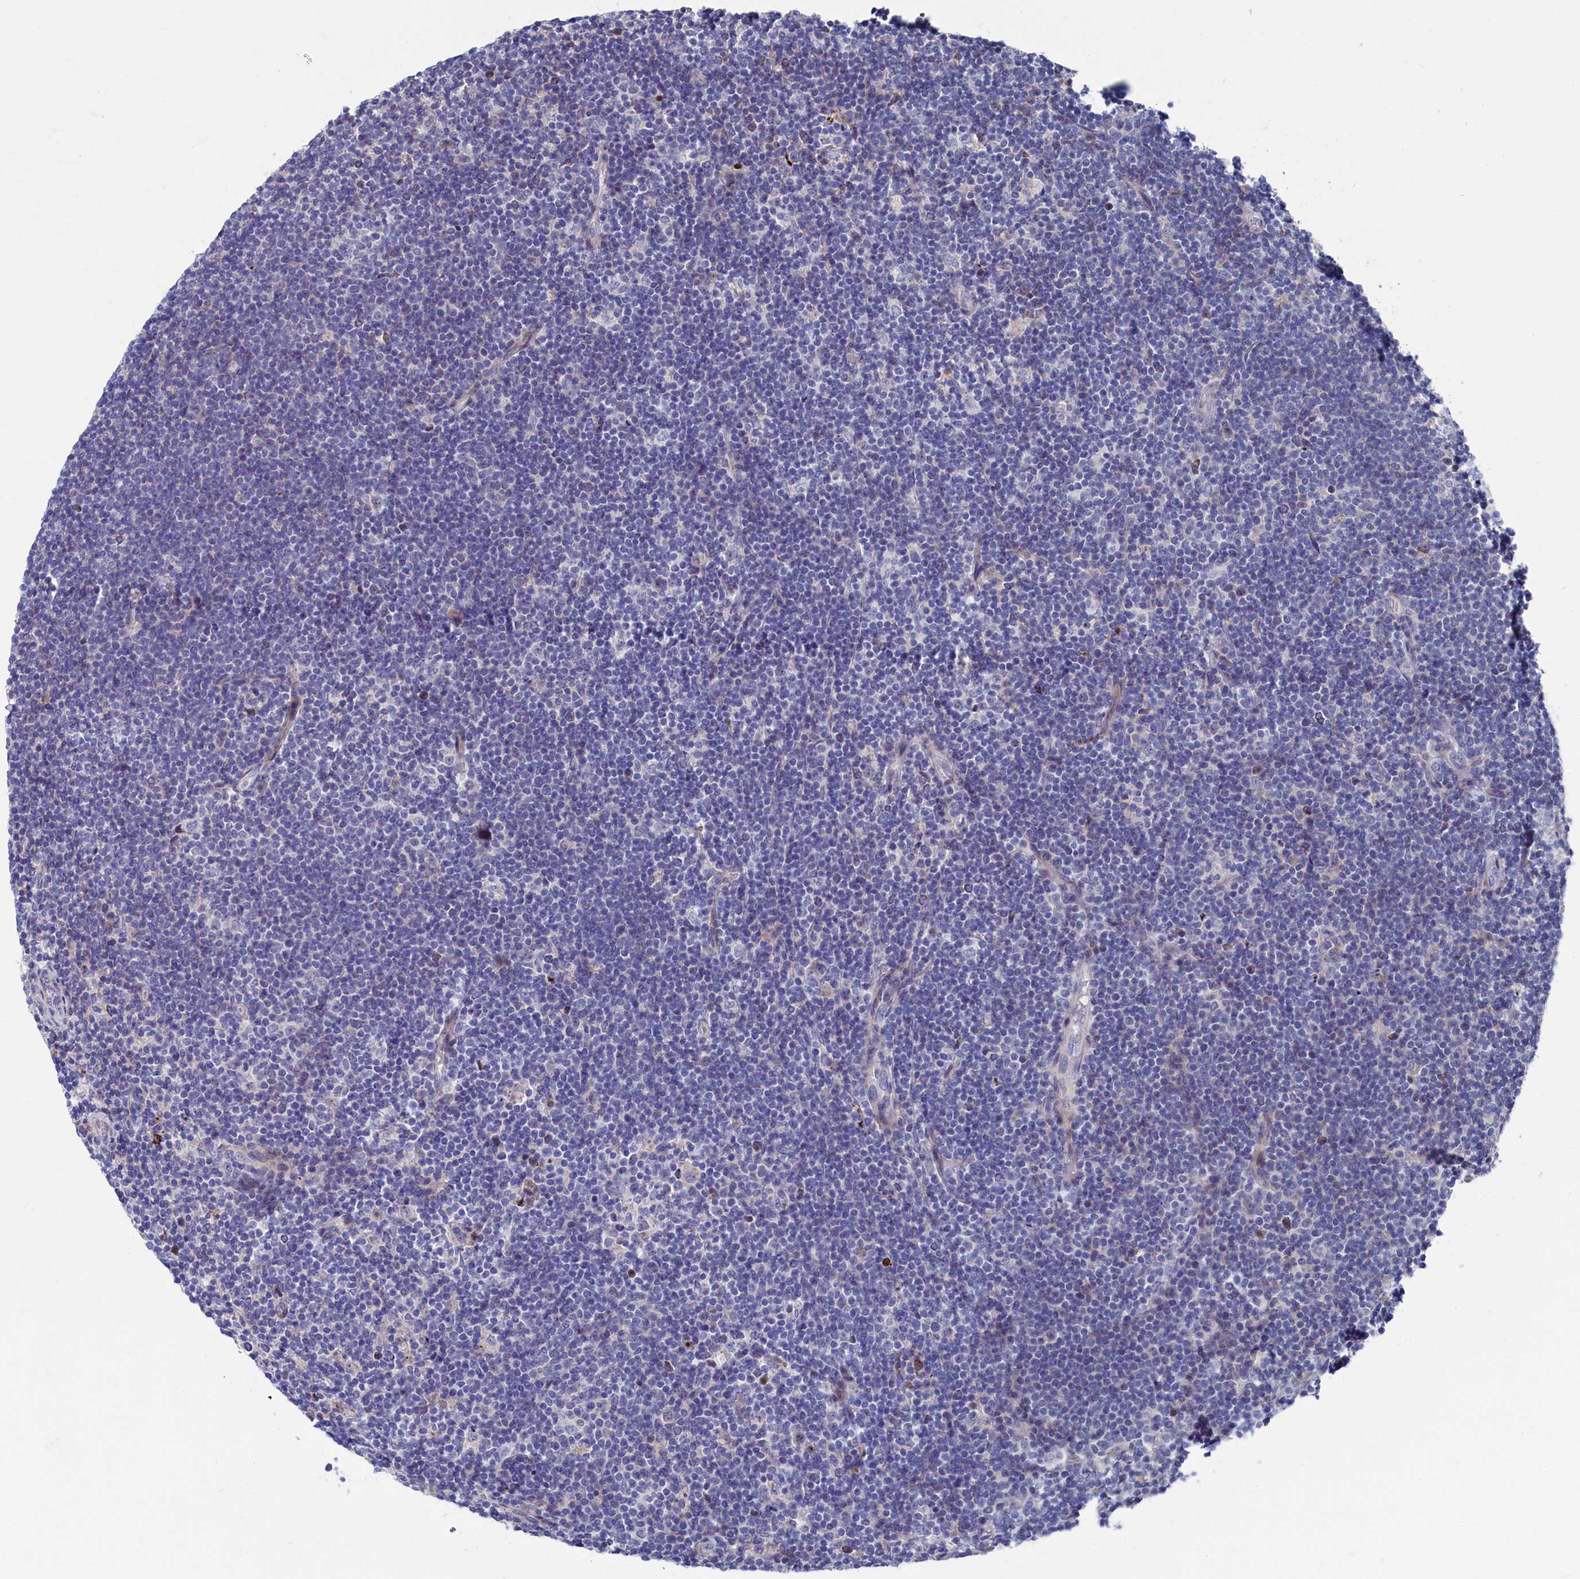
{"staining": {"intensity": "negative", "quantity": "none", "location": "none"}, "tissue": "lymphoma", "cell_type": "Tumor cells", "image_type": "cancer", "snomed": [{"axis": "morphology", "description": "Hodgkin's disease, NOS"}, {"axis": "topography", "description": "Lymph node"}], "caption": "Tumor cells are negative for brown protein staining in Hodgkin's disease.", "gene": "NUDT7", "patient": {"sex": "female", "age": 57}}